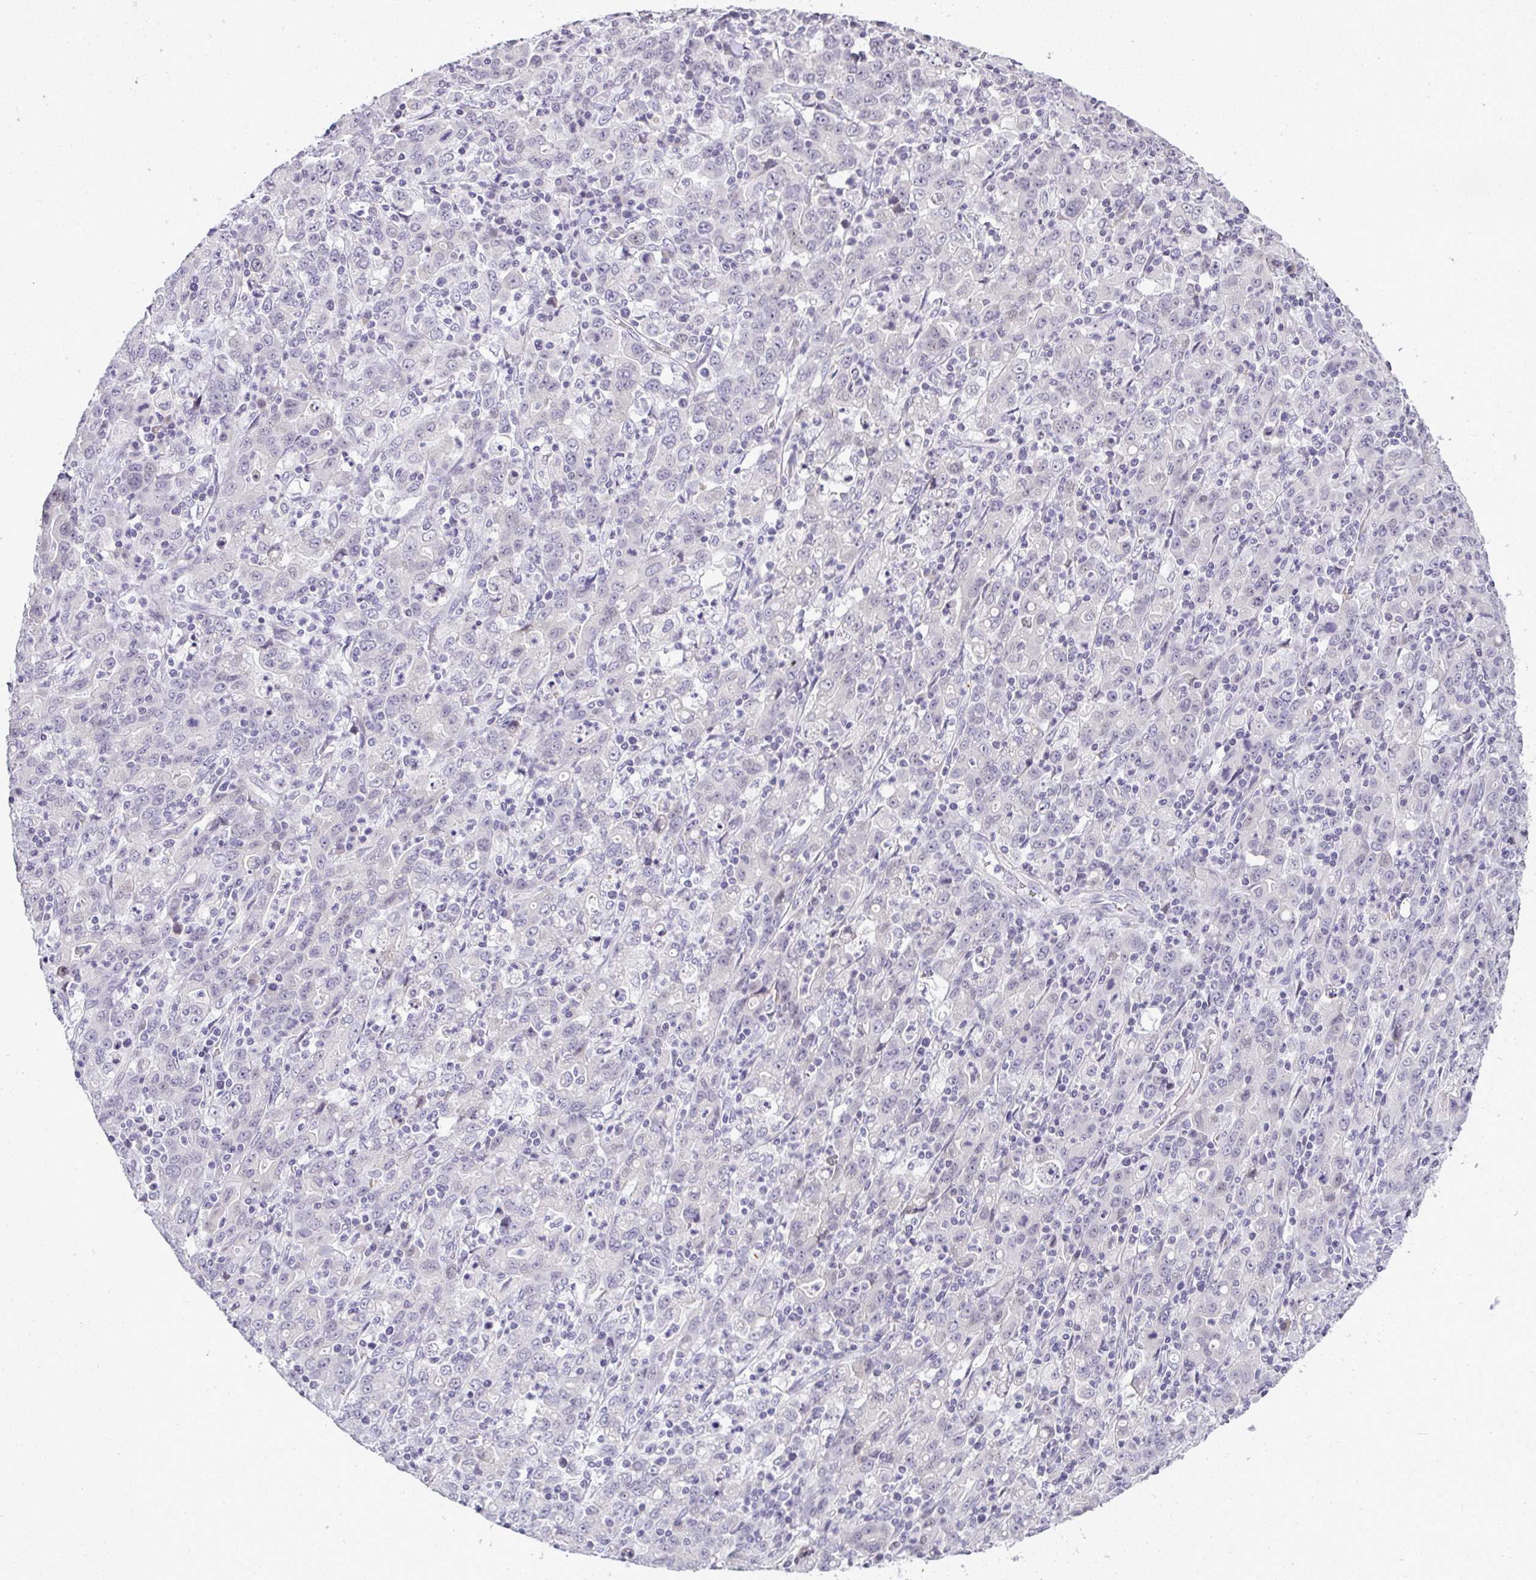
{"staining": {"intensity": "negative", "quantity": "none", "location": "none"}, "tissue": "stomach cancer", "cell_type": "Tumor cells", "image_type": "cancer", "snomed": [{"axis": "morphology", "description": "Adenocarcinoma, NOS"}, {"axis": "topography", "description": "Stomach, upper"}], "caption": "High power microscopy histopathology image of an immunohistochemistry micrograph of stomach cancer, revealing no significant positivity in tumor cells.", "gene": "CACNA1S", "patient": {"sex": "male", "age": 69}}